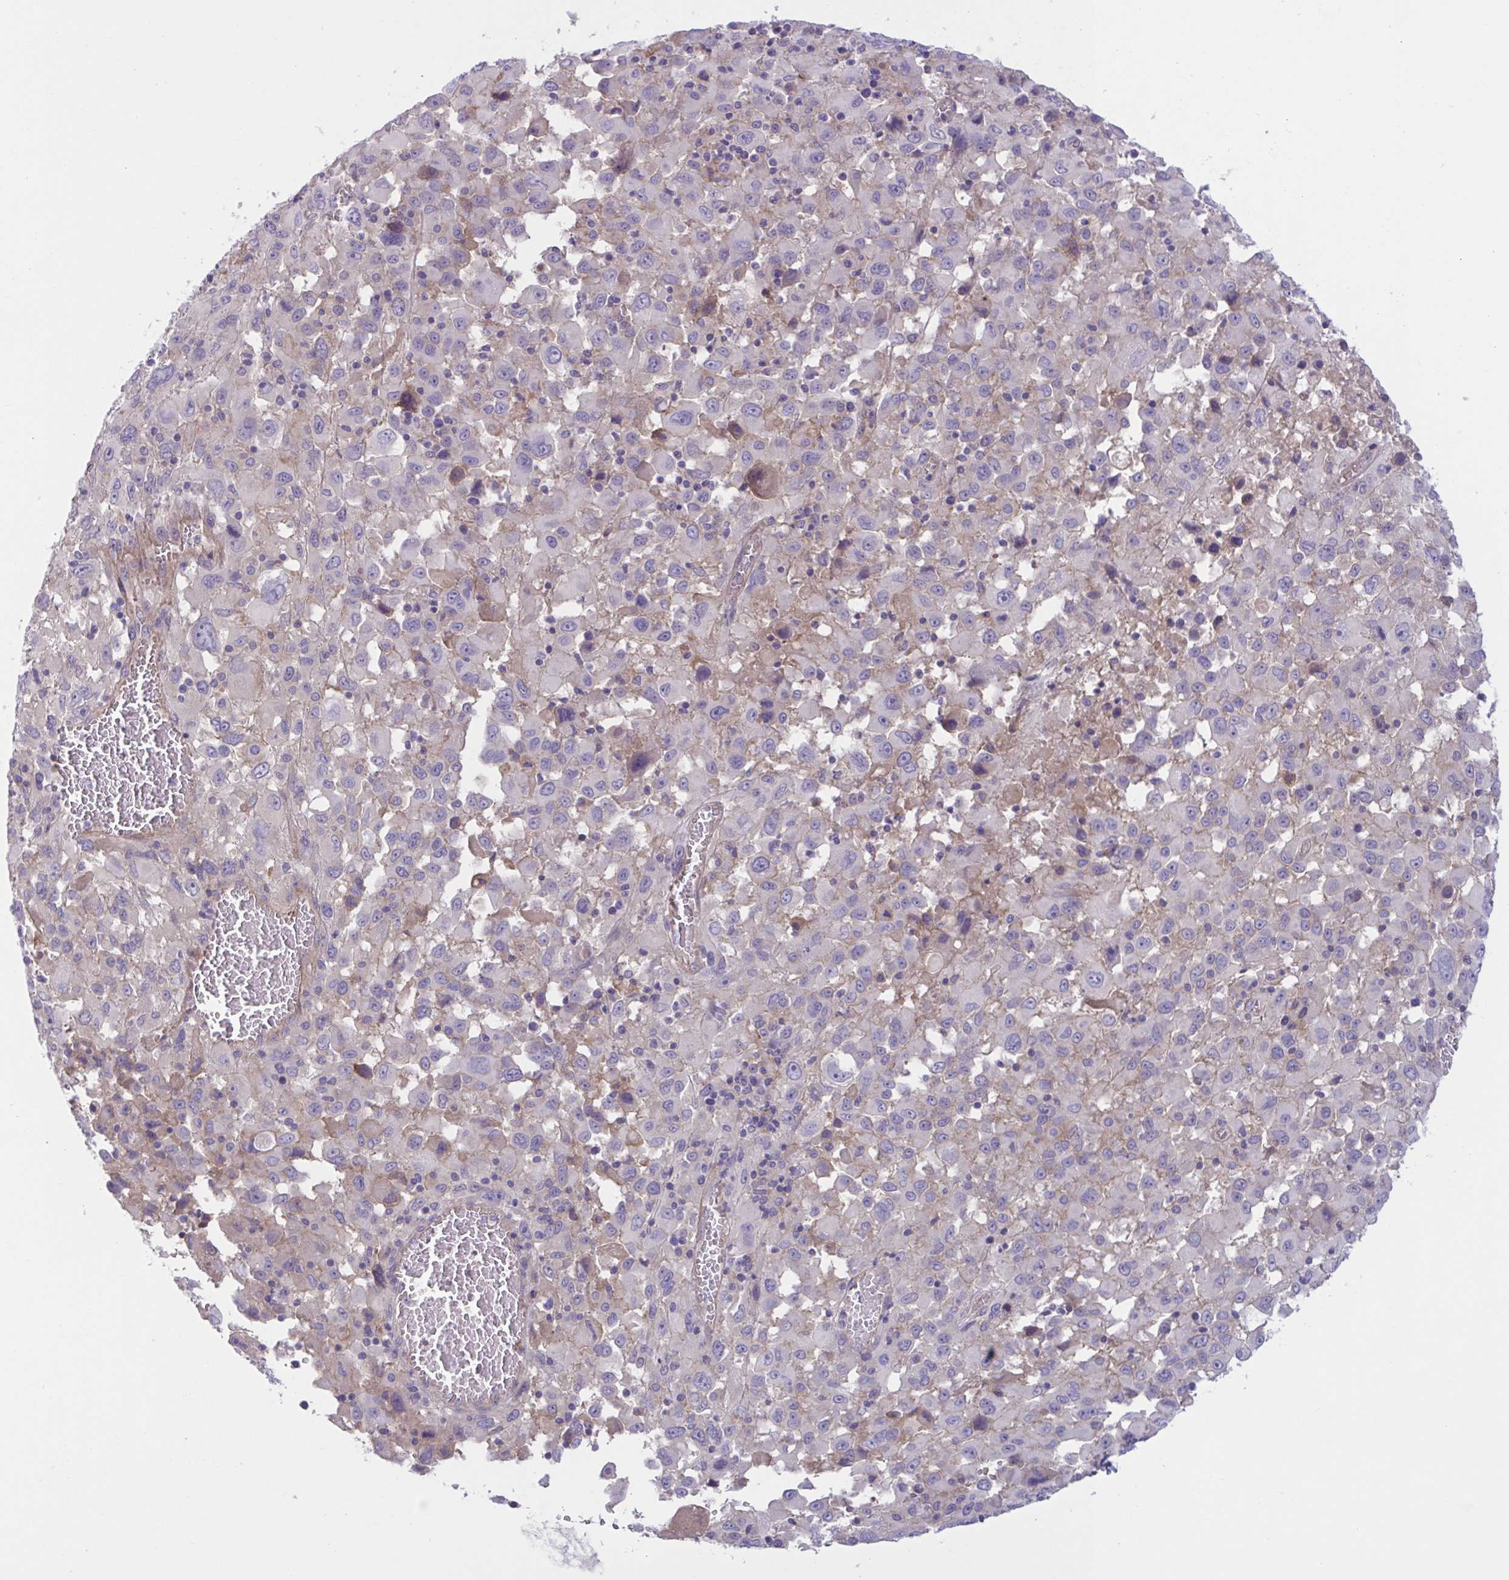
{"staining": {"intensity": "weak", "quantity": "<25%", "location": "cytoplasmic/membranous"}, "tissue": "melanoma", "cell_type": "Tumor cells", "image_type": "cancer", "snomed": [{"axis": "morphology", "description": "Malignant melanoma, Metastatic site"}, {"axis": "topography", "description": "Soft tissue"}], "caption": "IHC histopathology image of neoplastic tissue: human malignant melanoma (metastatic site) stained with DAB (3,3'-diaminobenzidine) reveals no significant protein staining in tumor cells.", "gene": "TTC7B", "patient": {"sex": "male", "age": 50}}